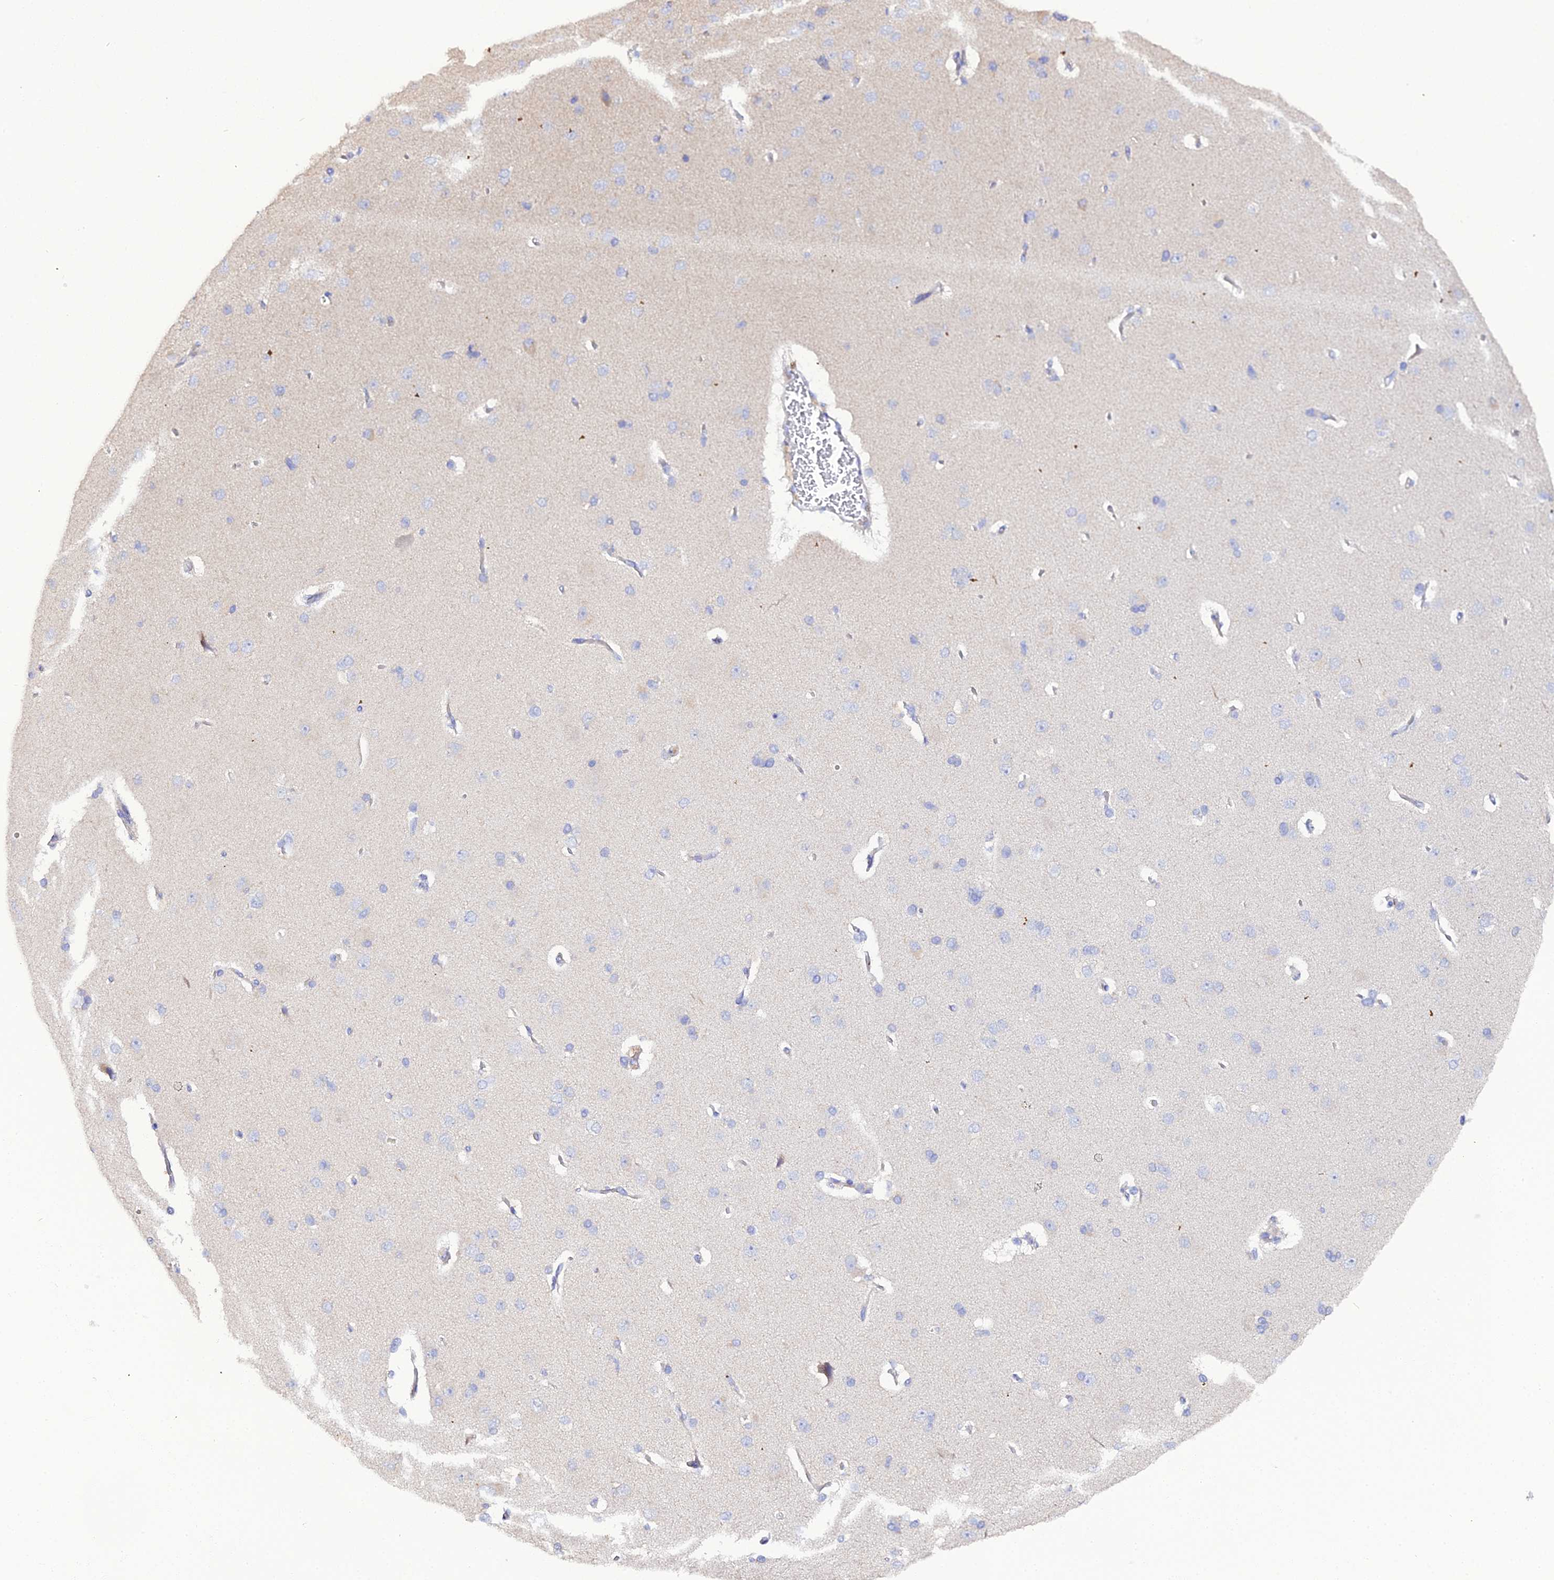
{"staining": {"intensity": "moderate", "quantity": "25%-75%", "location": "cytoplasmic/membranous"}, "tissue": "cerebral cortex", "cell_type": "Endothelial cells", "image_type": "normal", "snomed": [{"axis": "morphology", "description": "Normal tissue, NOS"}, {"axis": "topography", "description": "Cerebral cortex"}], "caption": "Moderate cytoplasmic/membranous protein staining is seen in approximately 25%-75% of endothelial cells in cerebral cortex.", "gene": "SCX", "patient": {"sex": "male", "age": 62}}